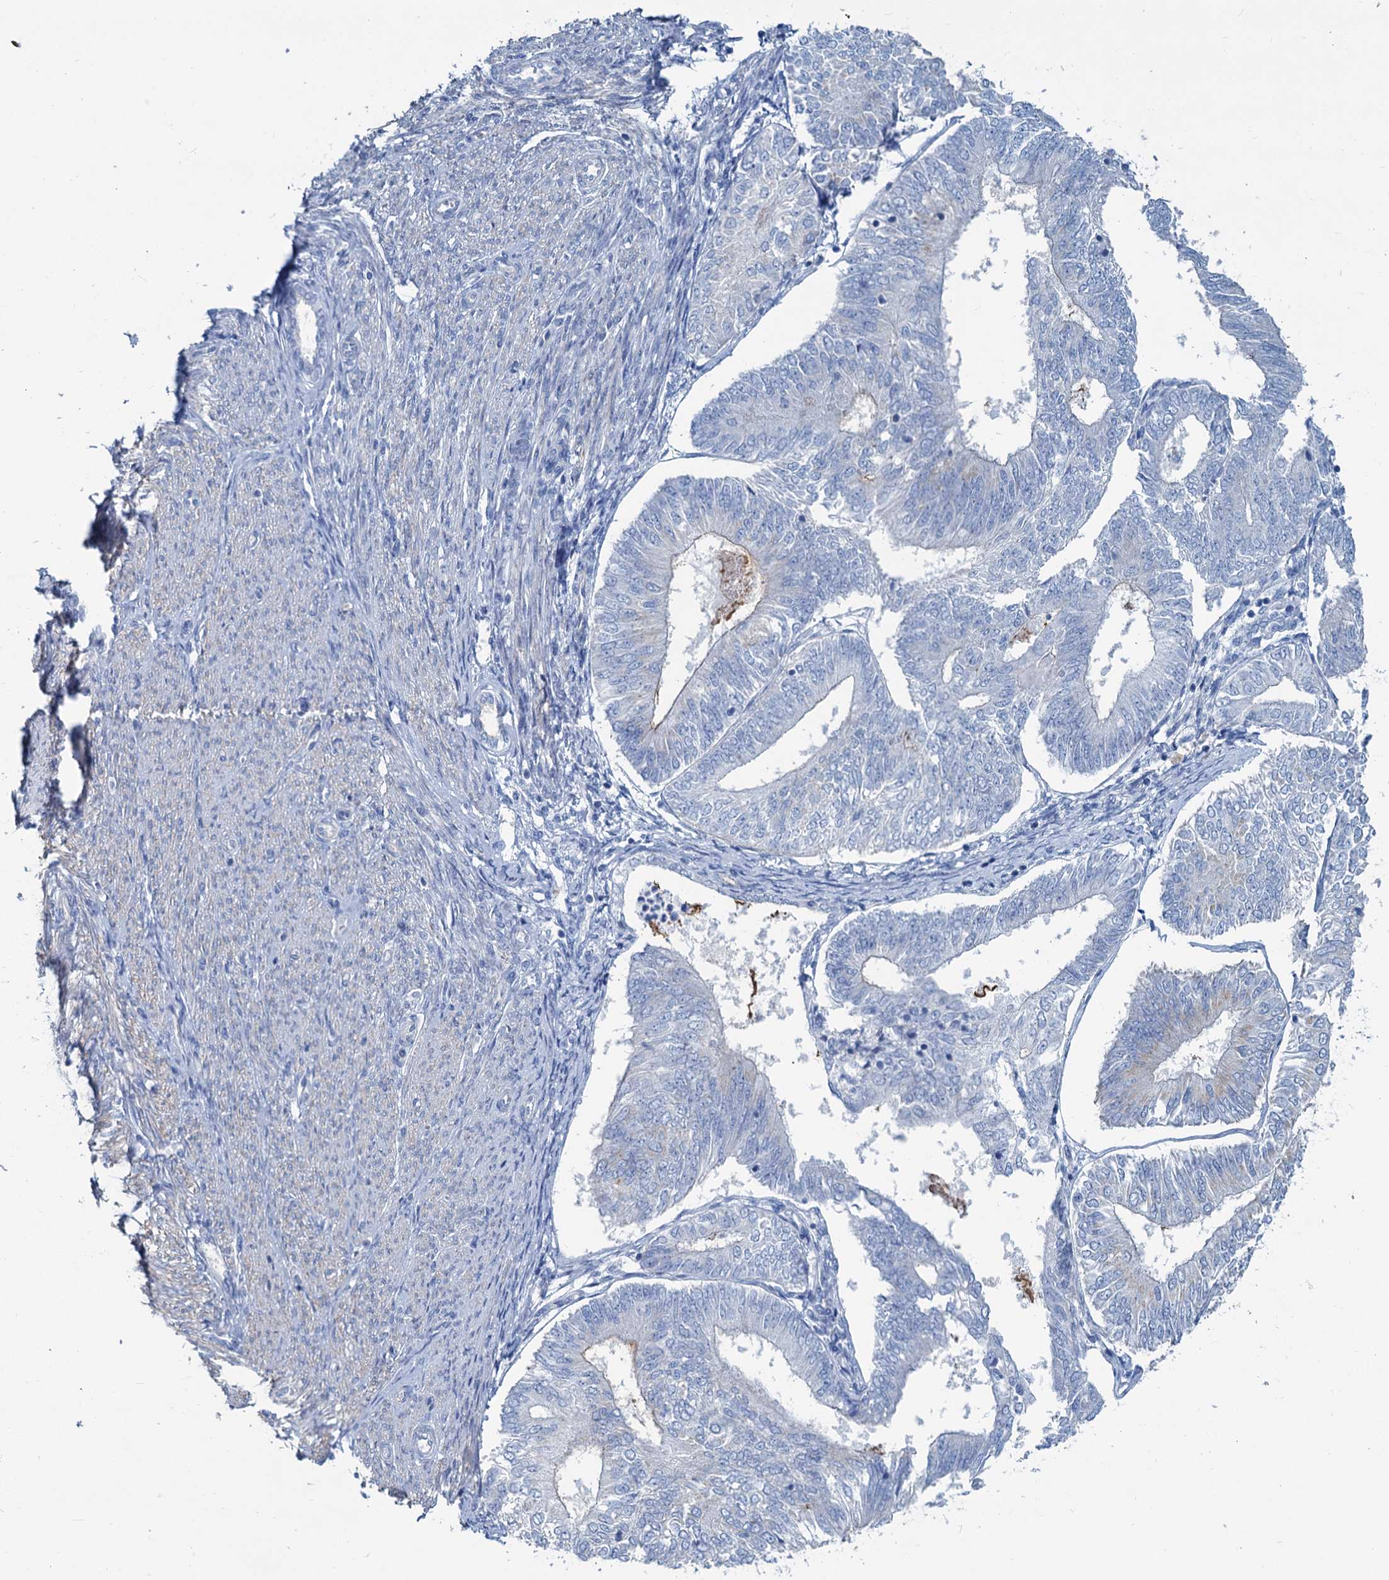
{"staining": {"intensity": "negative", "quantity": "none", "location": "none"}, "tissue": "endometrial cancer", "cell_type": "Tumor cells", "image_type": "cancer", "snomed": [{"axis": "morphology", "description": "Adenocarcinoma, NOS"}, {"axis": "topography", "description": "Endometrium"}], "caption": "The micrograph reveals no significant staining in tumor cells of adenocarcinoma (endometrial). (Immunohistochemistry, brightfield microscopy, high magnification).", "gene": "SLC1A3", "patient": {"sex": "female", "age": 58}}